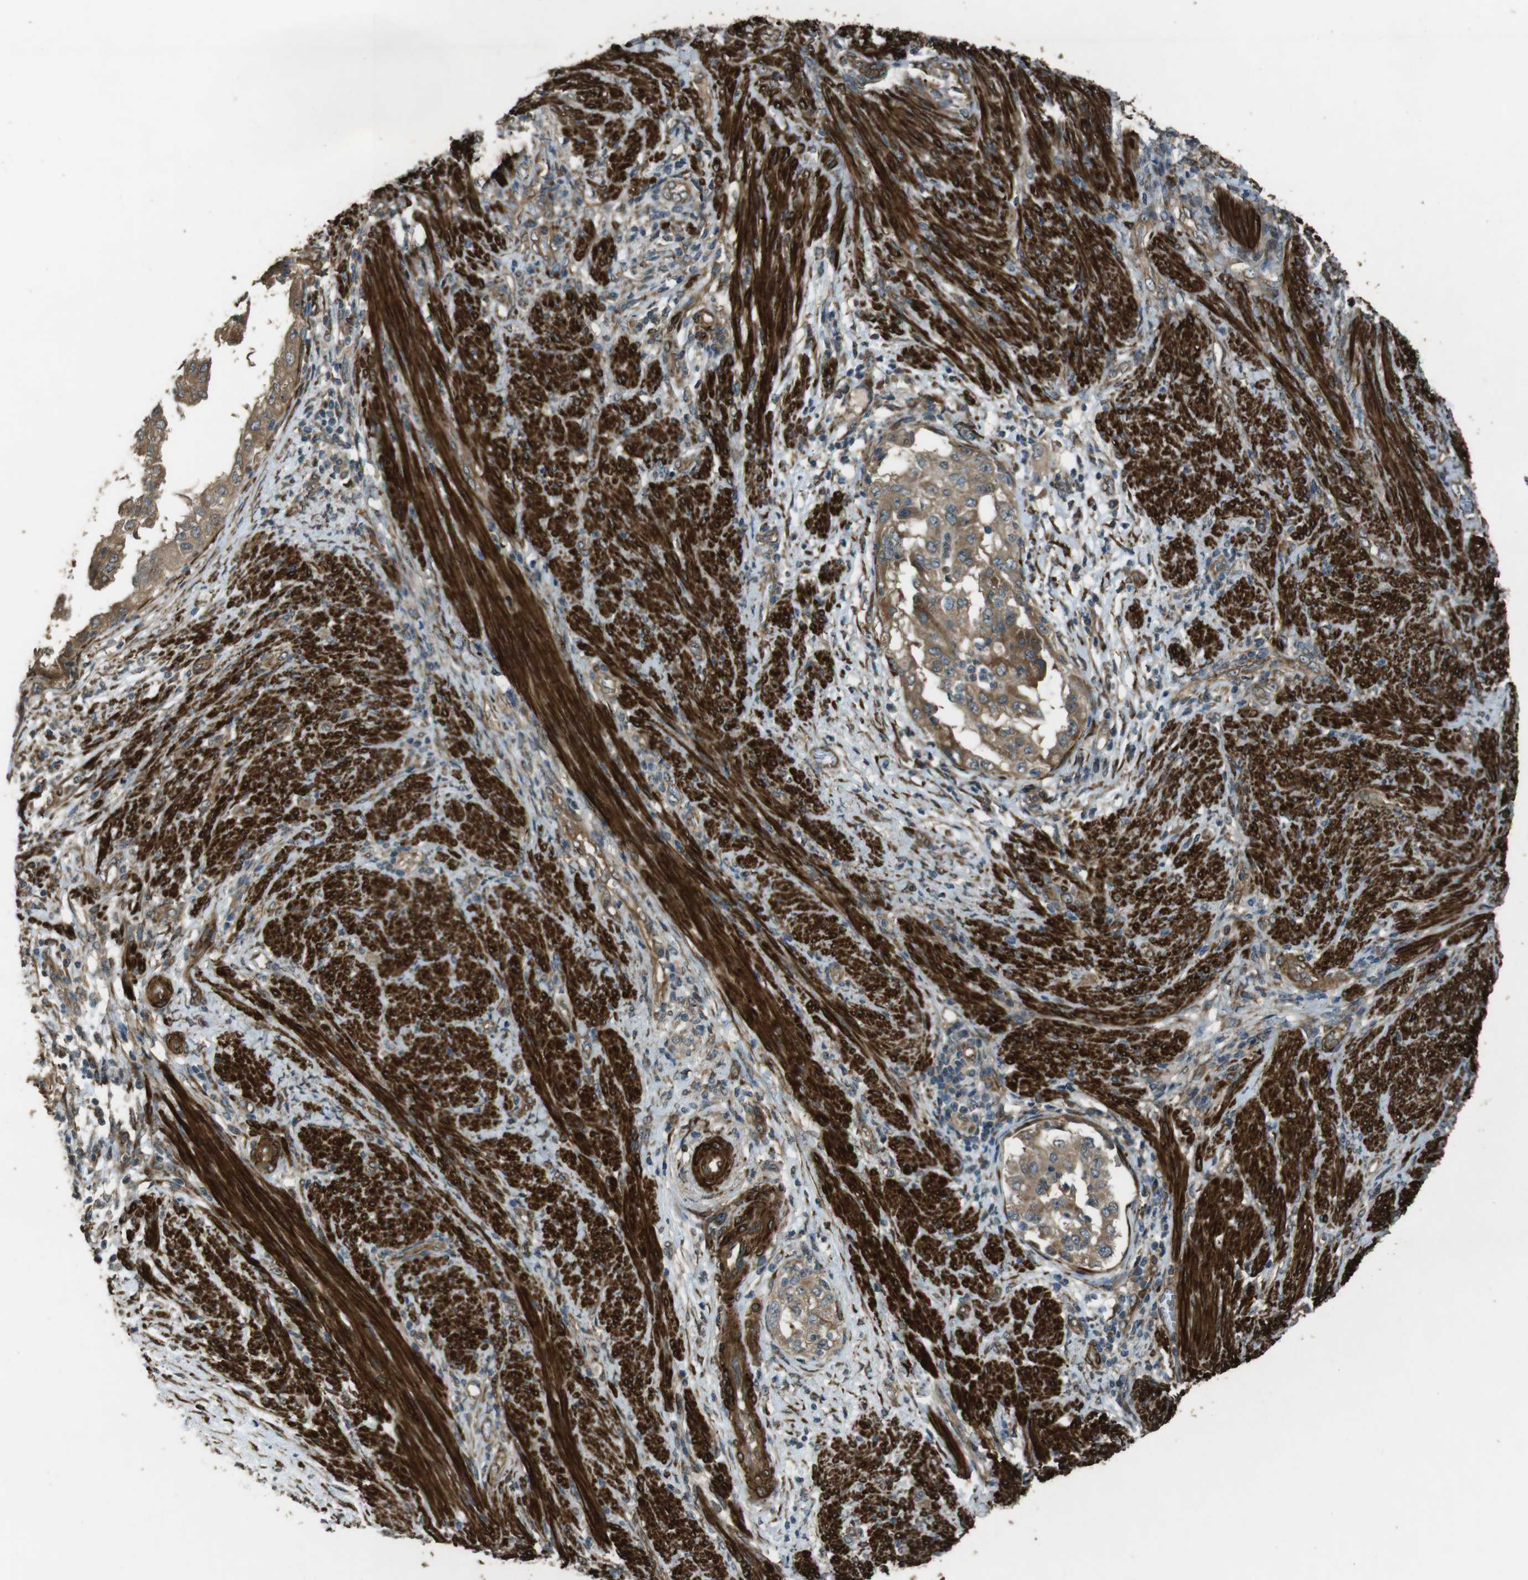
{"staining": {"intensity": "moderate", "quantity": ">75%", "location": "cytoplasmic/membranous"}, "tissue": "endometrial cancer", "cell_type": "Tumor cells", "image_type": "cancer", "snomed": [{"axis": "morphology", "description": "Adenocarcinoma, NOS"}, {"axis": "topography", "description": "Endometrium"}], "caption": "Moderate cytoplasmic/membranous positivity for a protein is present in about >75% of tumor cells of endometrial cancer (adenocarcinoma) using IHC.", "gene": "MSRB3", "patient": {"sex": "female", "age": 85}}